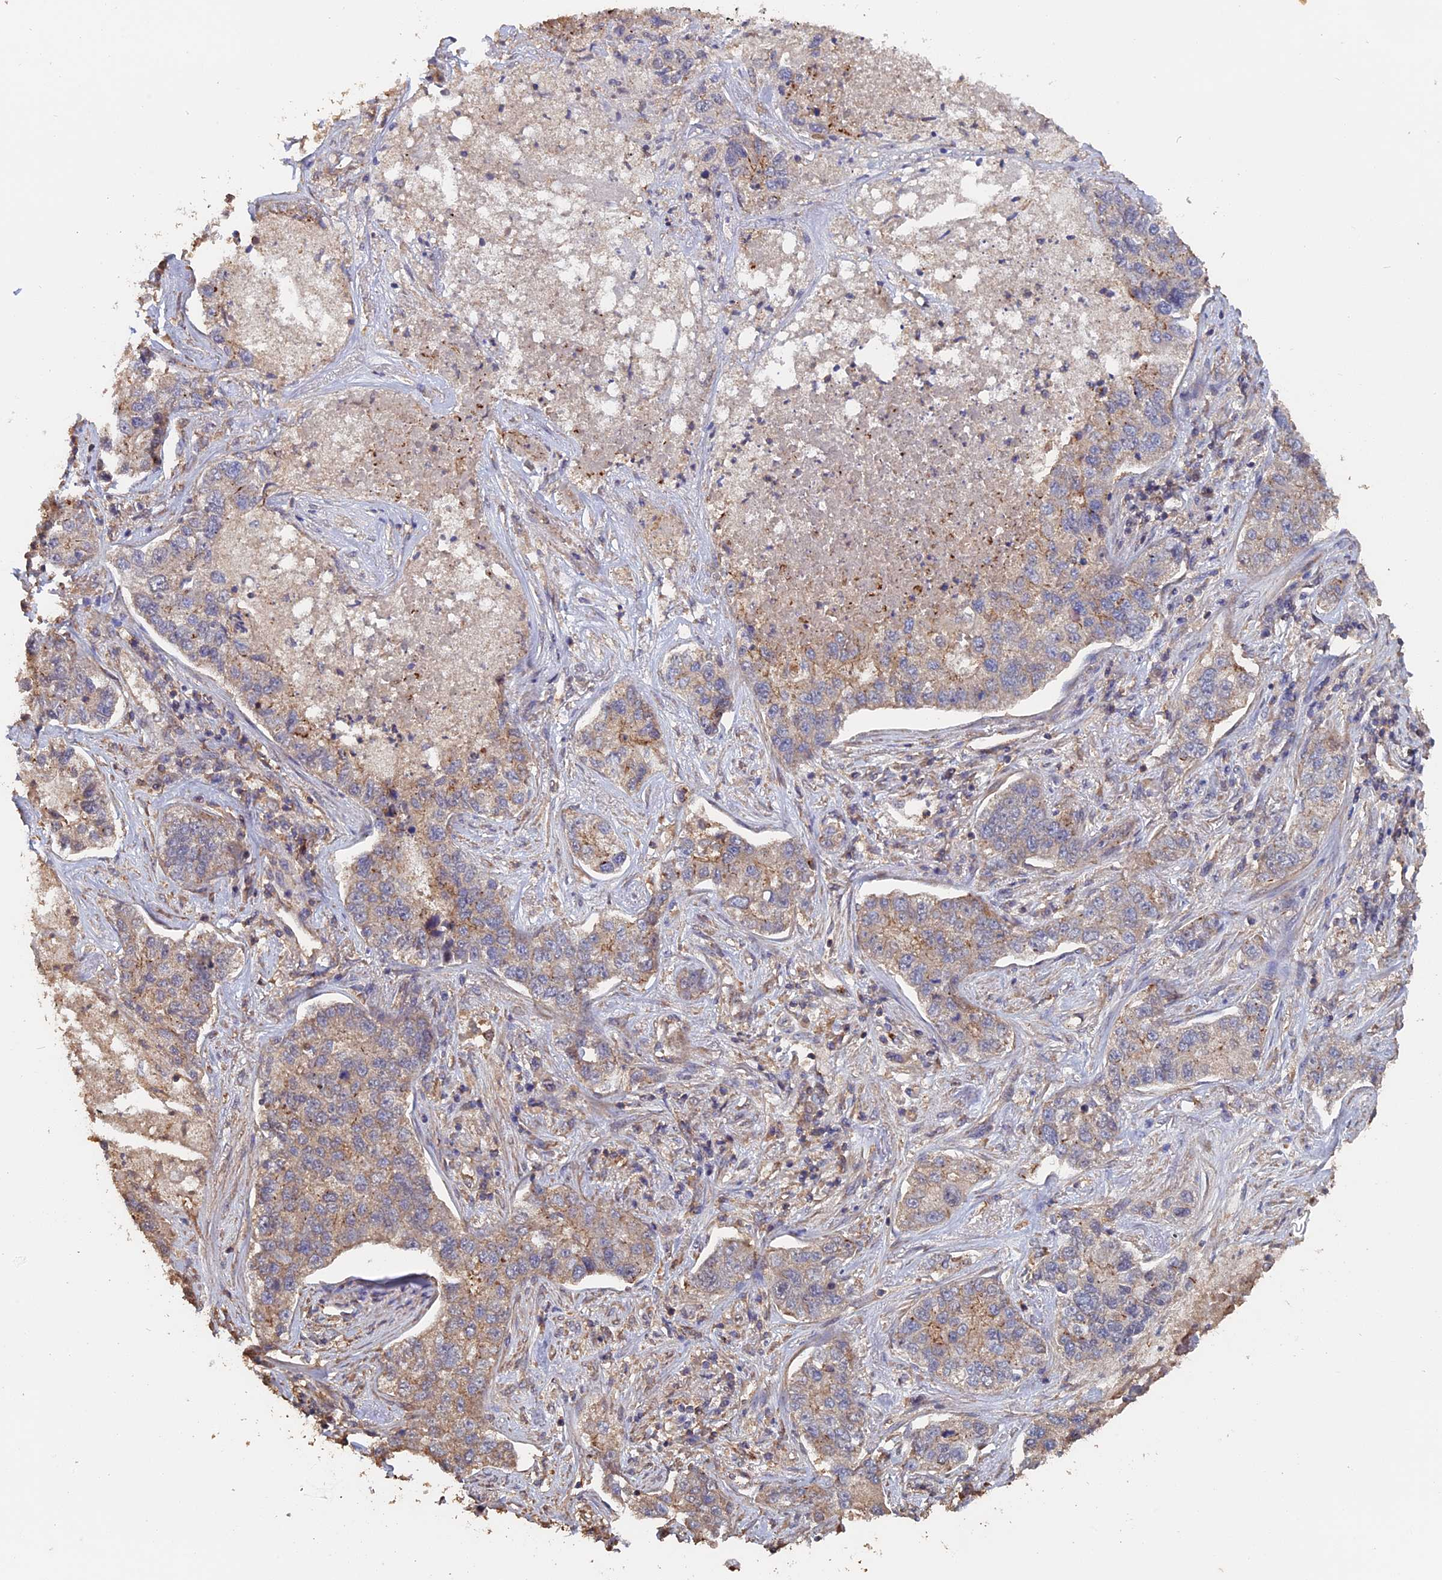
{"staining": {"intensity": "weak", "quantity": "25%-75%", "location": "cytoplasmic/membranous"}, "tissue": "lung cancer", "cell_type": "Tumor cells", "image_type": "cancer", "snomed": [{"axis": "morphology", "description": "Adenocarcinoma, NOS"}, {"axis": "topography", "description": "Lung"}], "caption": "Tumor cells reveal low levels of weak cytoplasmic/membranous staining in about 25%-75% of cells in lung cancer (adenocarcinoma). (DAB IHC, brown staining for protein, blue staining for nuclei).", "gene": "PIGQ", "patient": {"sex": "male", "age": 49}}